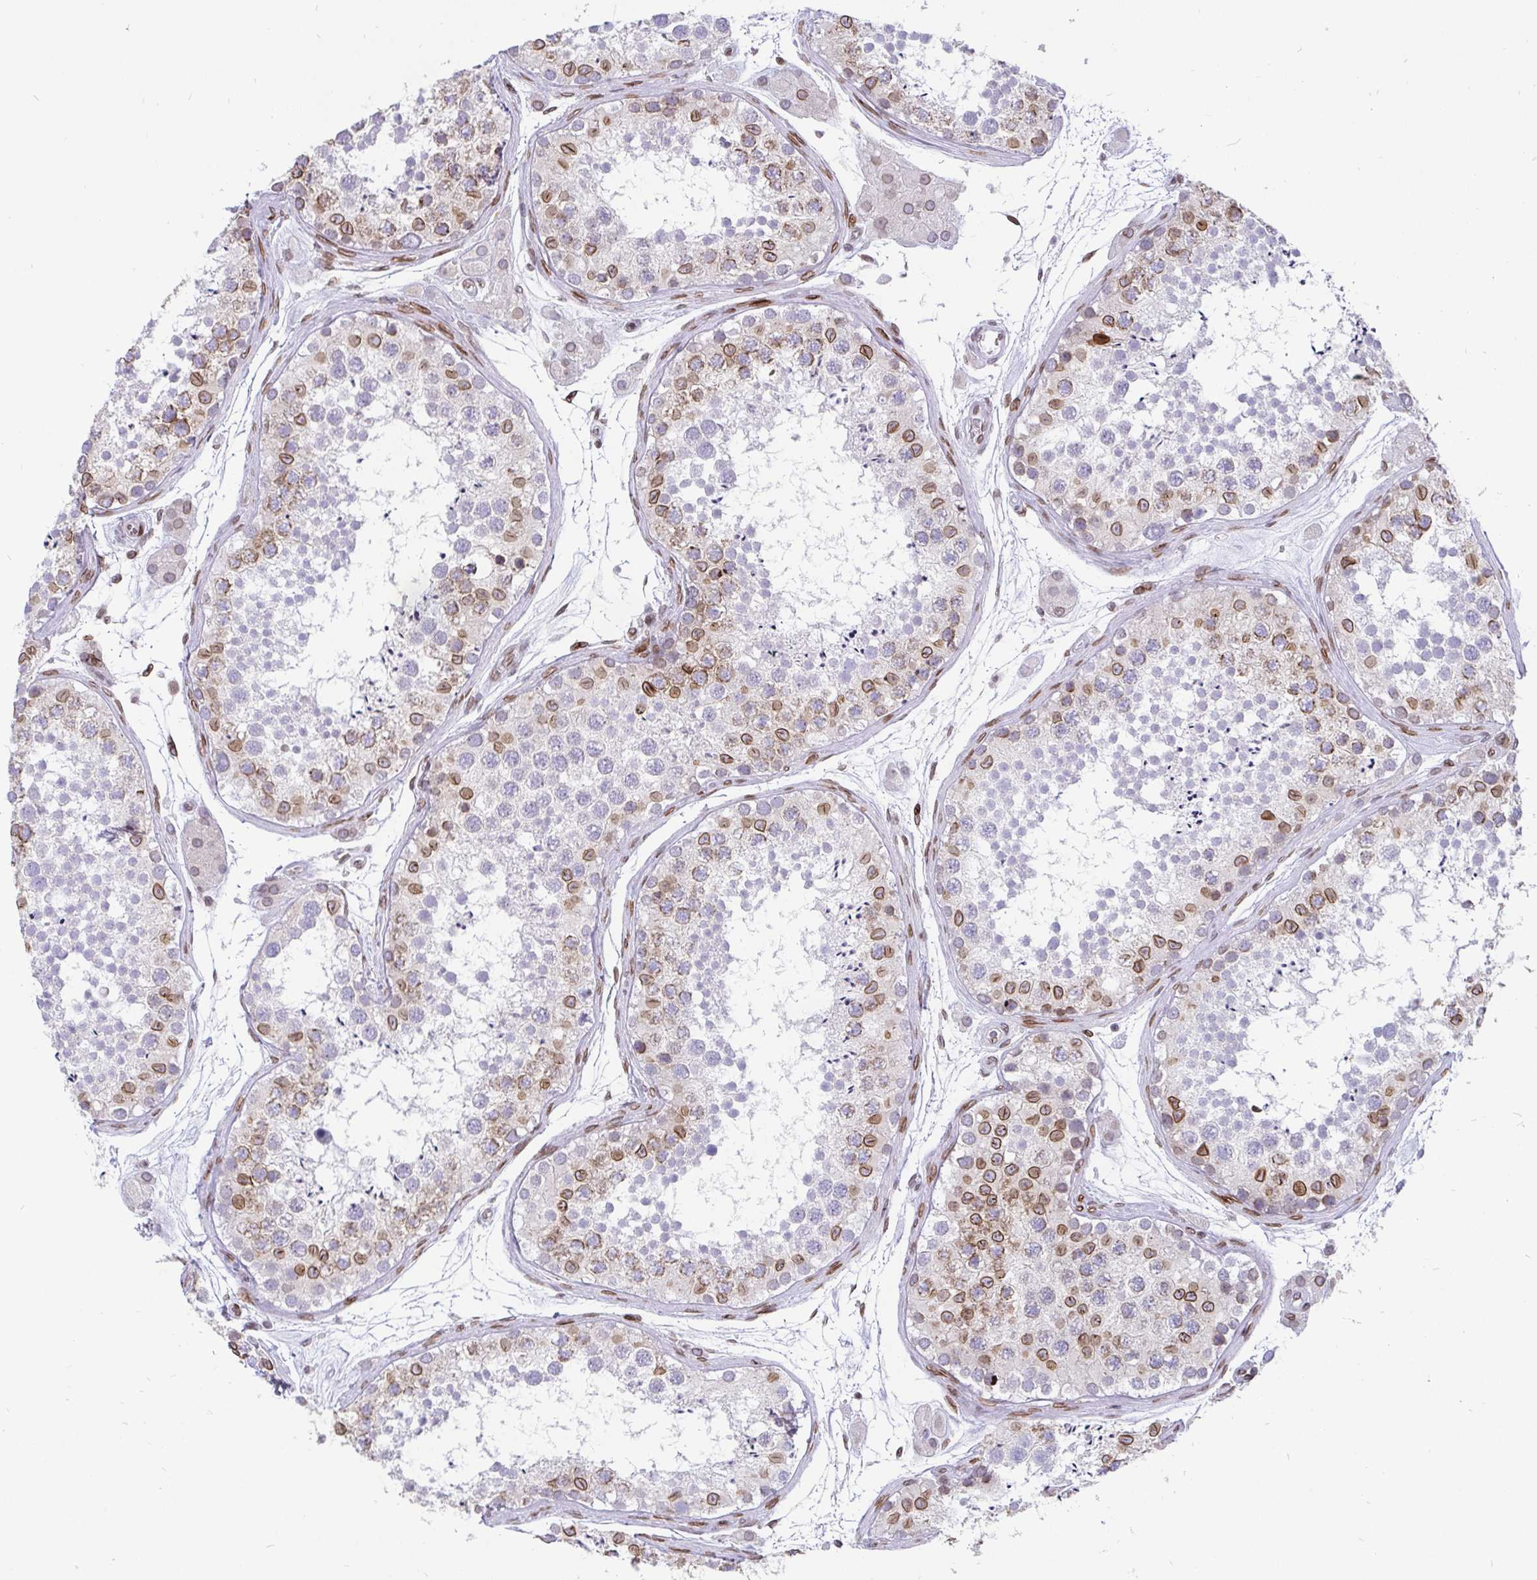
{"staining": {"intensity": "moderate", "quantity": "25%-75%", "location": "cytoplasmic/membranous,nuclear"}, "tissue": "testis", "cell_type": "Cells in seminiferous ducts", "image_type": "normal", "snomed": [{"axis": "morphology", "description": "Normal tissue, NOS"}, {"axis": "topography", "description": "Testis"}], "caption": "Immunohistochemistry (IHC) (DAB (3,3'-diaminobenzidine)) staining of benign testis exhibits moderate cytoplasmic/membranous,nuclear protein expression in about 25%-75% of cells in seminiferous ducts. (Brightfield microscopy of DAB IHC at high magnification).", "gene": "EMD", "patient": {"sex": "male", "age": 41}}